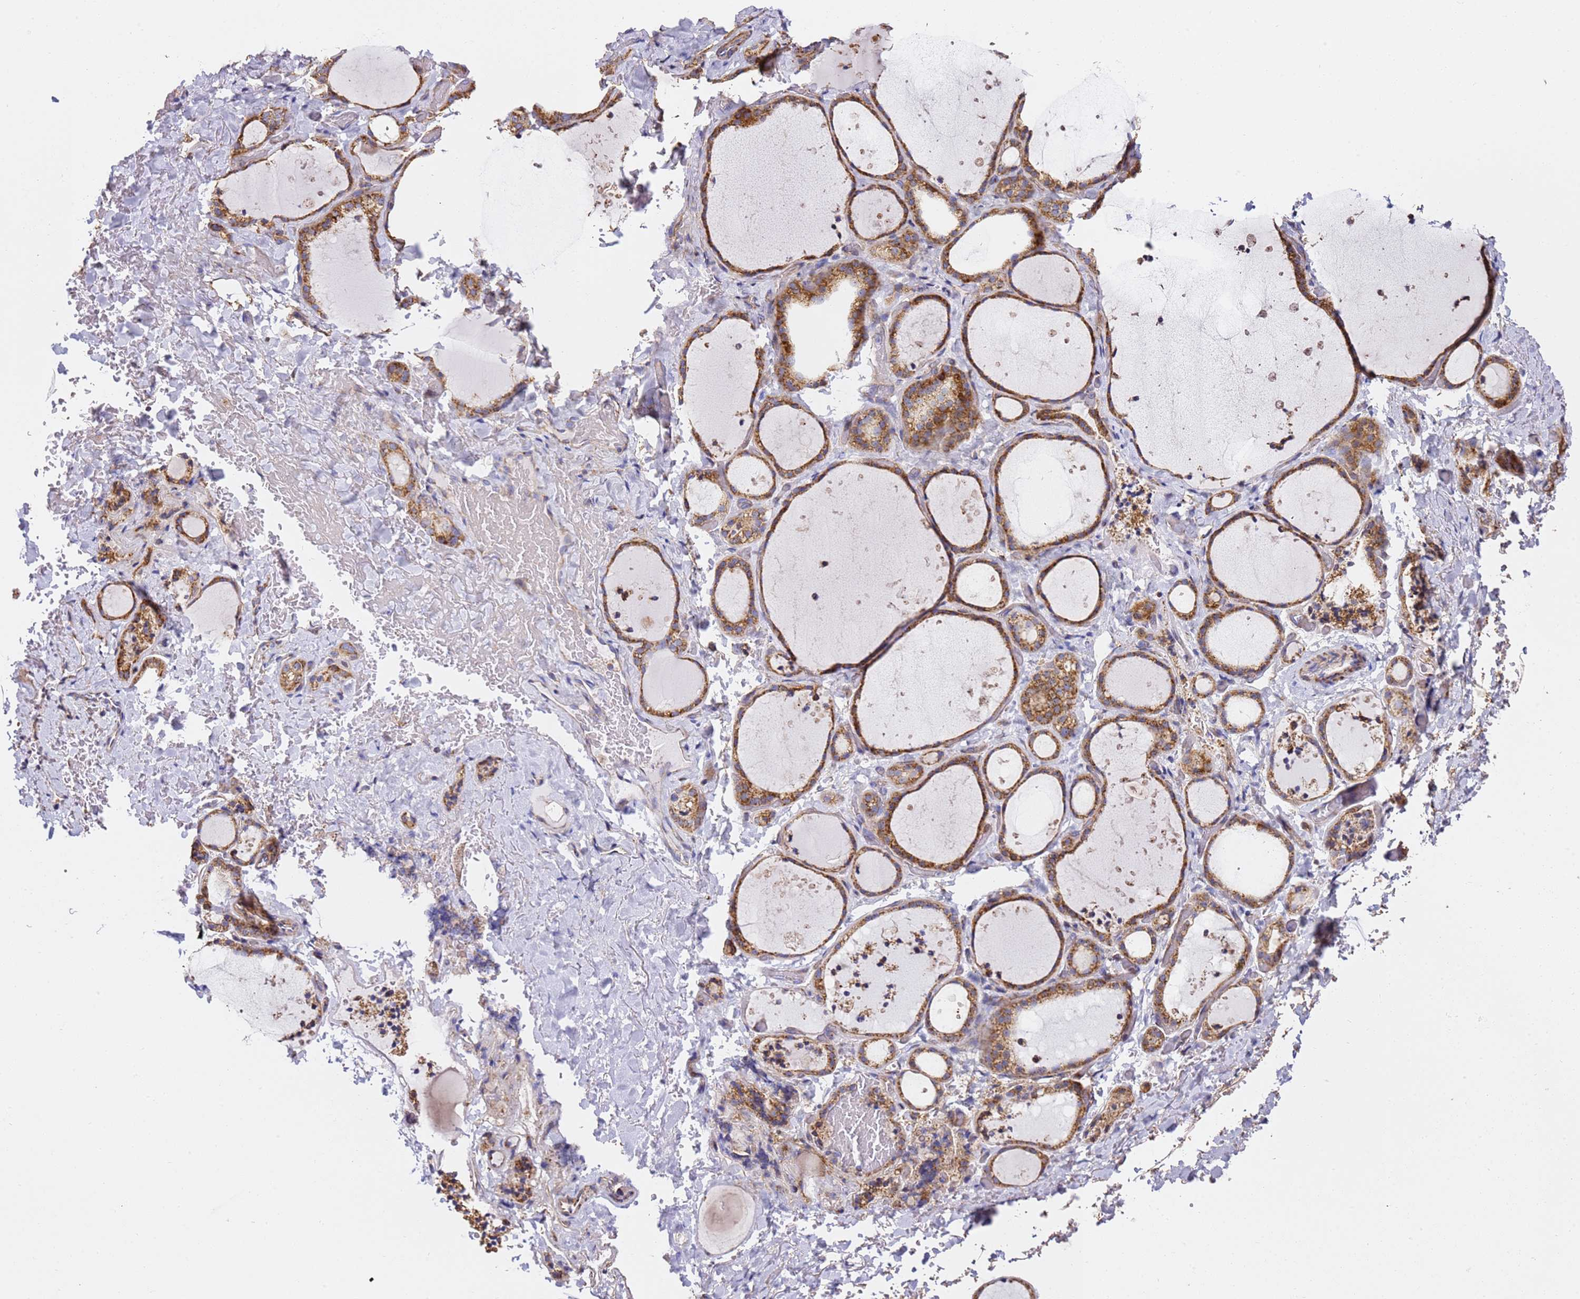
{"staining": {"intensity": "strong", "quantity": ">75%", "location": "cytoplasmic/membranous"}, "tissue": "thyroid gland", "cell_type": "Glandular cells", "image_type": "normal", "snomed": [{"axis": "morphology", "description": "Normal tissue, NOS"}, {"axis": "topography", "description": "Thyroid gland"}], "caption": "A micrograph of human thyroid gland stained for a protein reveals strong cytoplasmic/membranous brown staining in glandular cells.", "gene": "NDUFA3", "patient": {"sex": "female", "age": 44}}